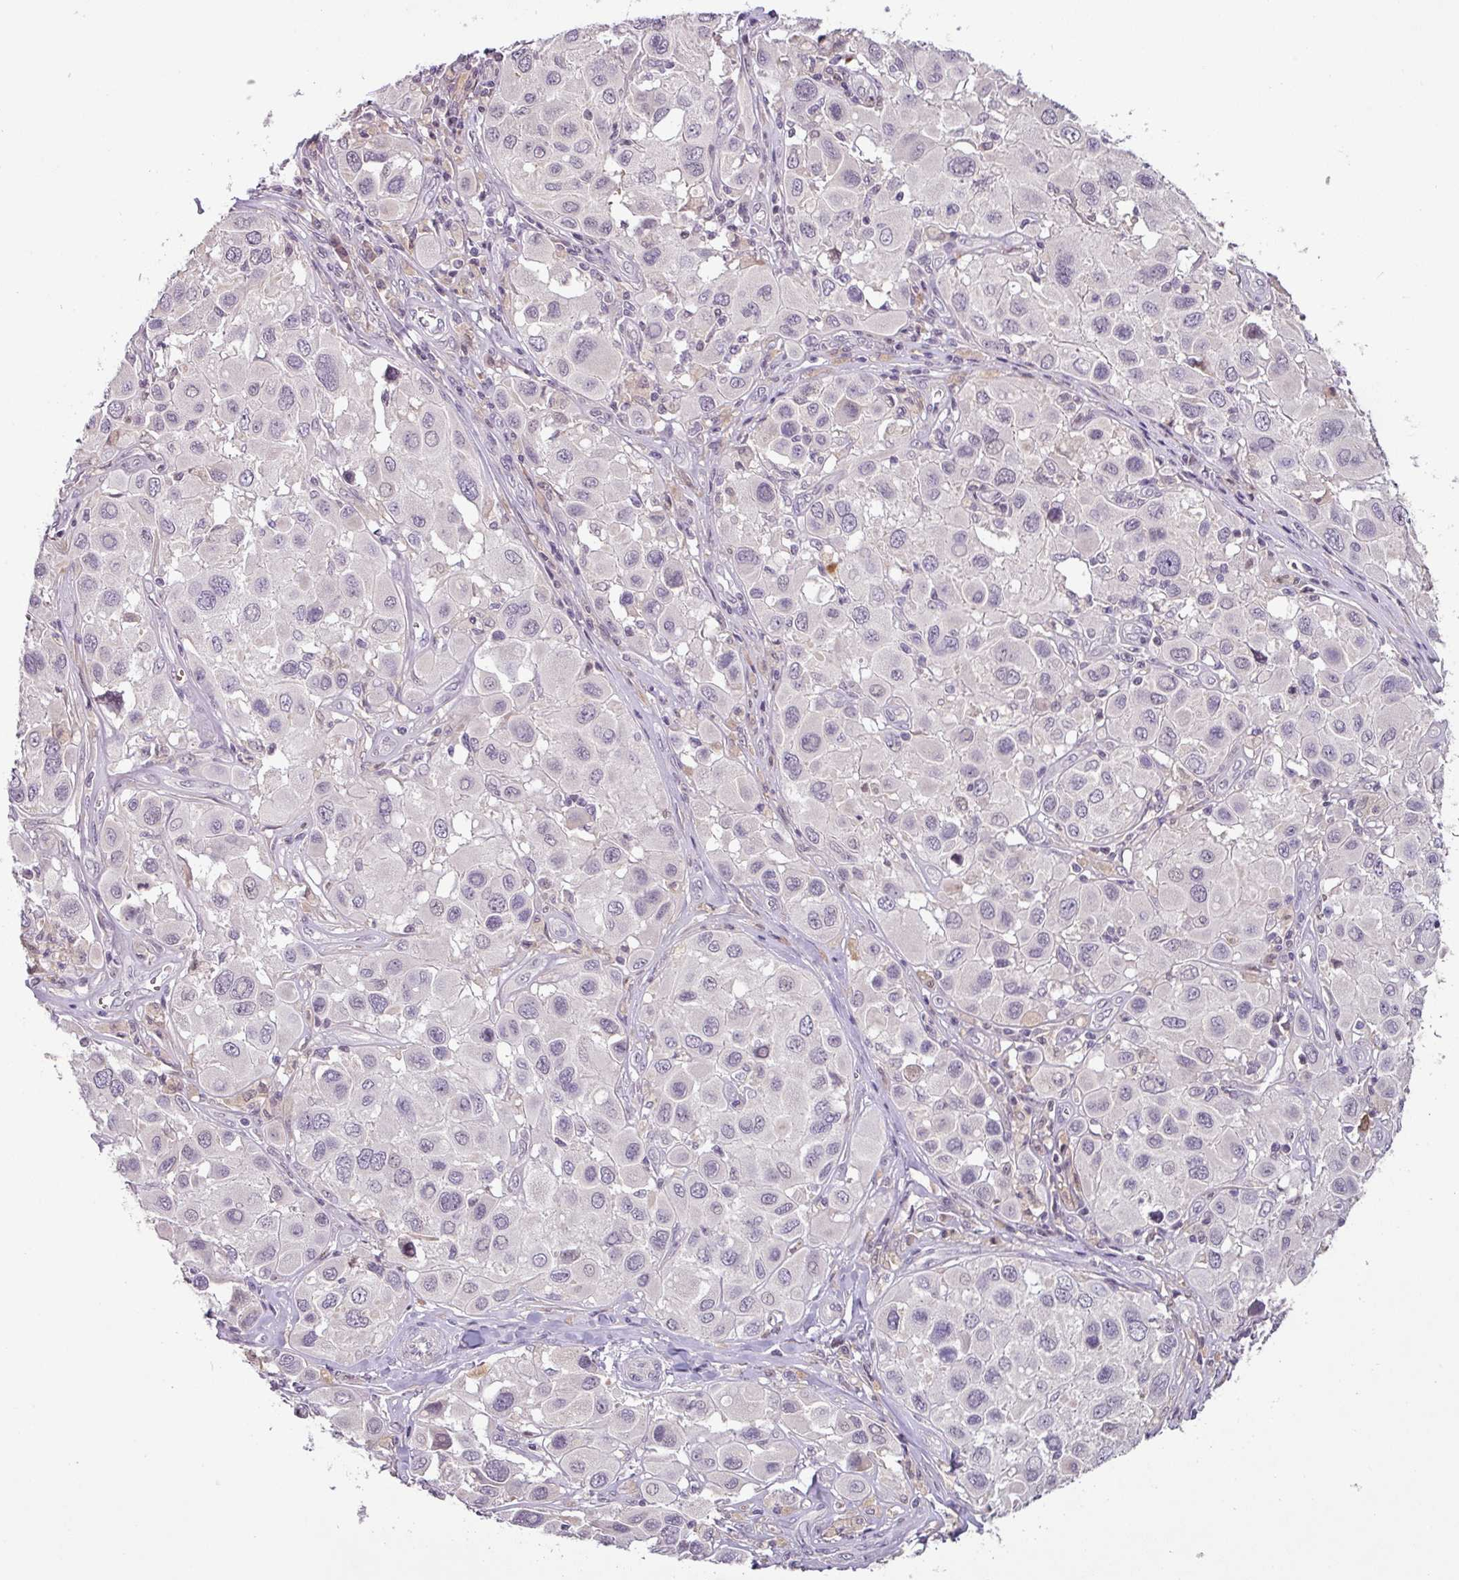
{"staining": {"intensity": "negative", "quantity": "none", "location": "none"}, "tissue": "melanoma", "cell_type": "Tumor cells", "image_type": "cancer", "snomed": [{"axis": "morphology", "description": "Malignant melanoma, Metastatic site"}, {"axis": "topography", "description": "Skin"}], "caption": "Micrograph shows no significant protein staining in tumor cells of melanoma.", "gene": "SLC5A10", "patient": {"sex": "male", "age": 41}}